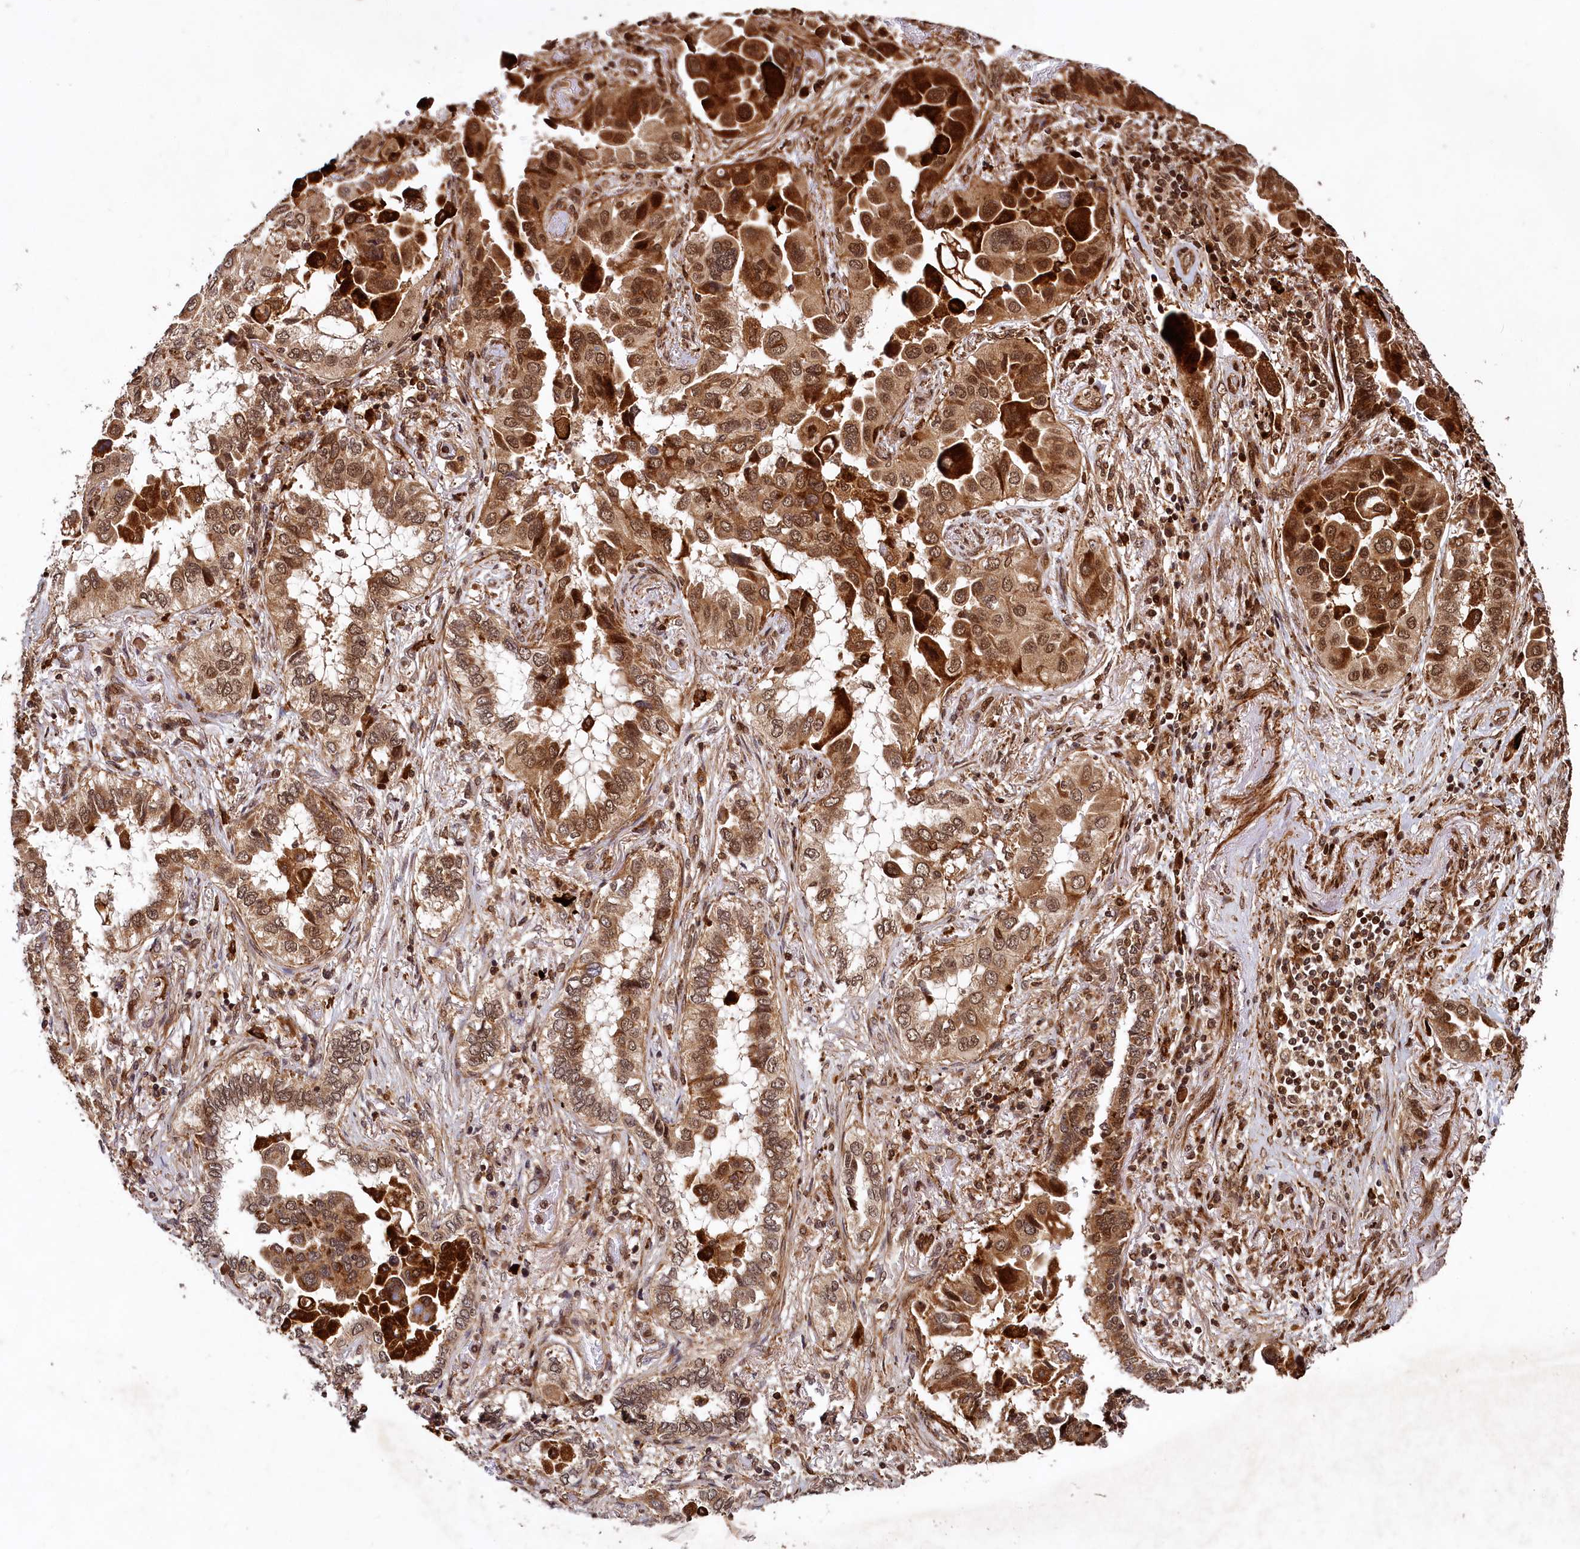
{"staining": {"intensity": "strong", "quantity": ">75%", "location": "cytoplasmic/membranous,nuclear"}, "tissue": "lung cancer", "cell_type": "Tumor cells", "image_type": "cancer", "snomed": [{"axis": "morphology", "description": "Adenocarcinoma, NOS"}, {"axis": "topography", "description": "Lung"}], "caption": "Protein staining of lung cancer tissue shows strong cytoplasmic/membranous and nuclear positivity in about >75% of tumor cells.", "gene": "TRIM23", "patient": {"sex": "female", "age": 76}}